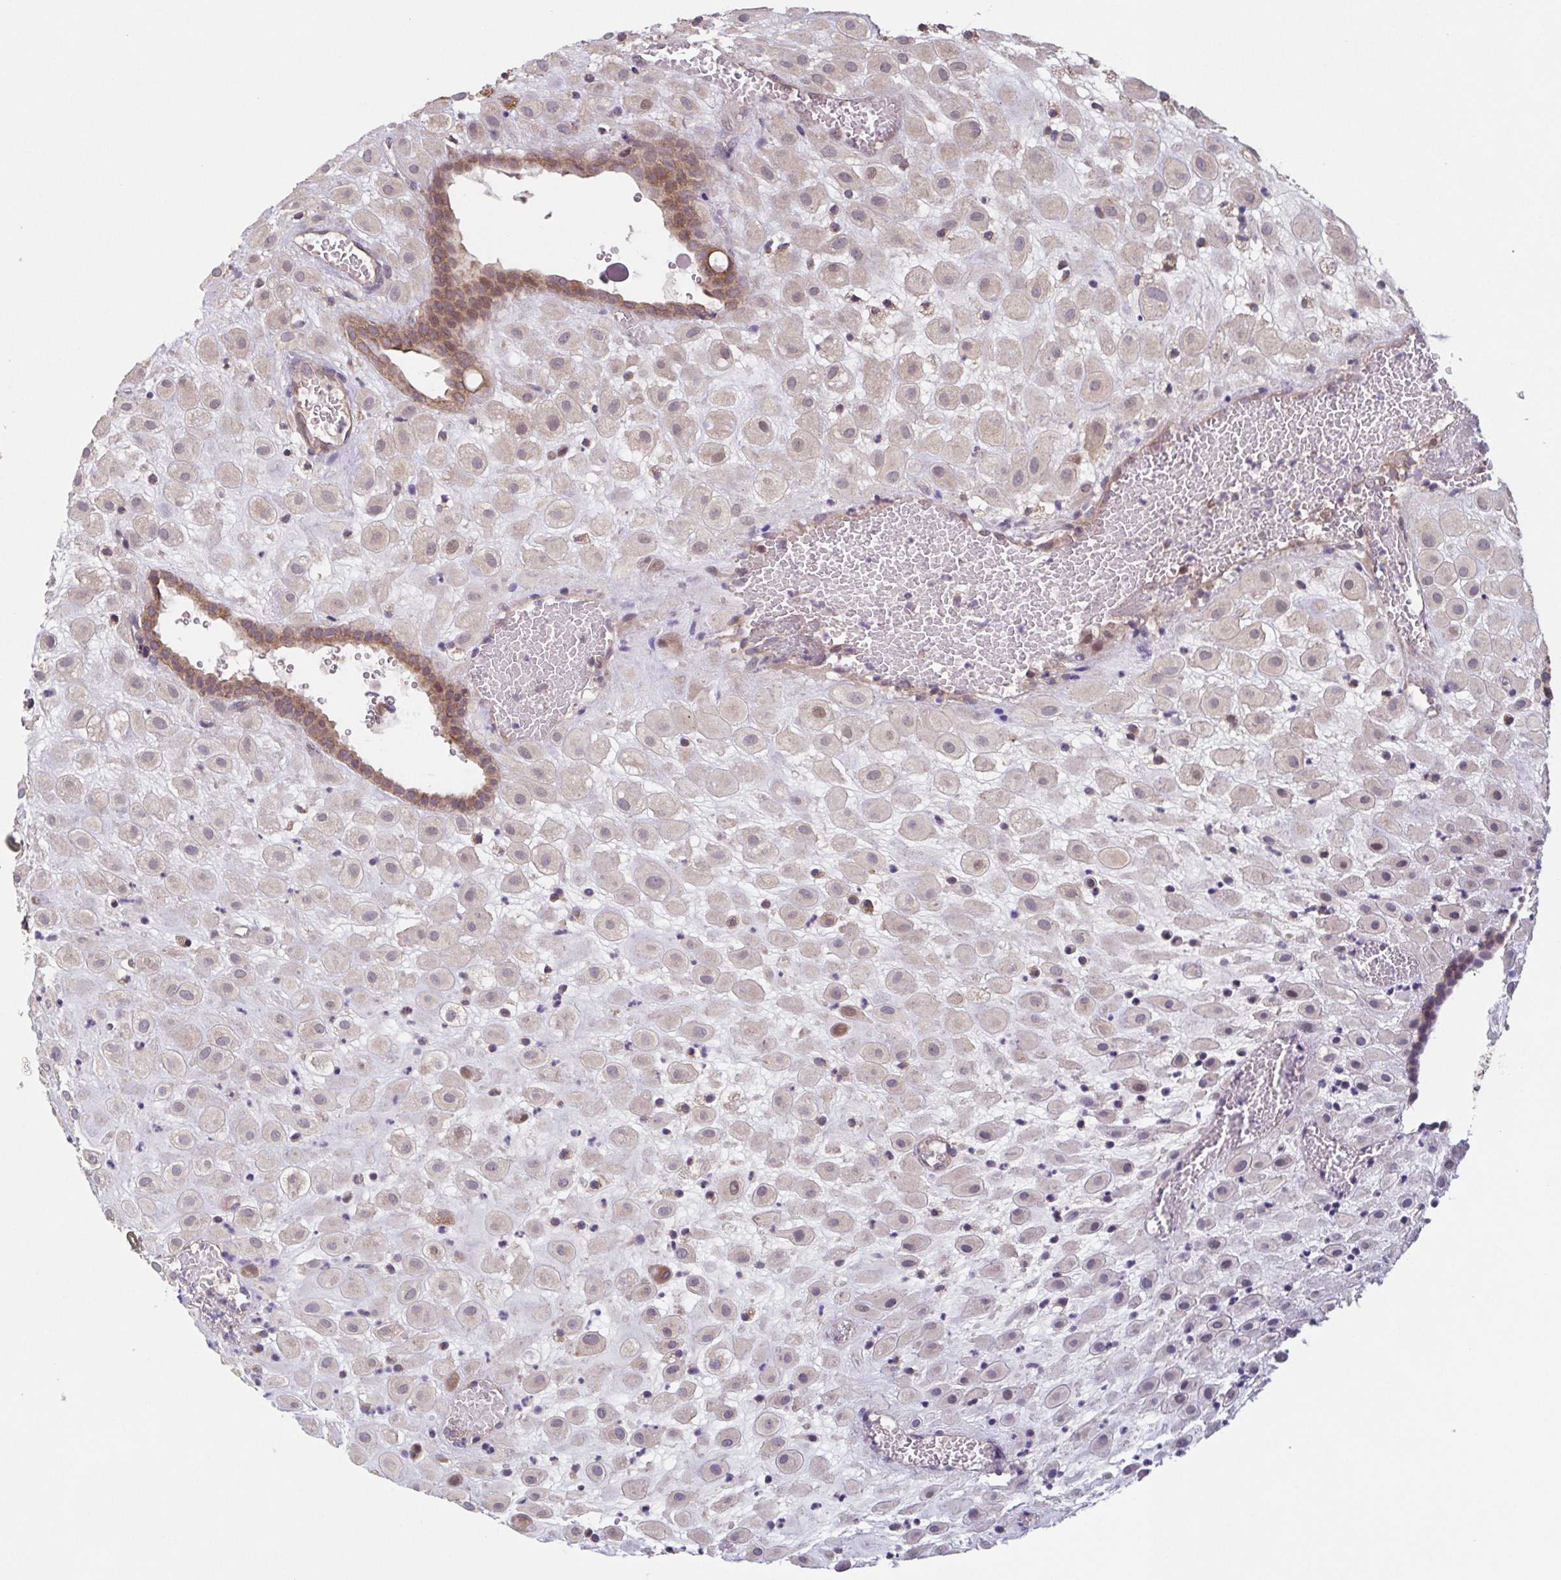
{"staining": {"intensity": "negative", "quantity": "none", "location": "none"}, "tissue": "placenta", "cell_type": "Decidual cells", "image_type": "normal", "snomed": [{"axis": "morphology", "description": "Normal tissue, NOS"}, {"axis": "topography", "description": "Placenta"}], "caption": "A high-resolution photomicrograph shows IHC staining of unremarkable placenta, which exhibits no significant staining in decidual cells.", "gene": "TTC19", "patient": {"sex": "female", "age": 24}}